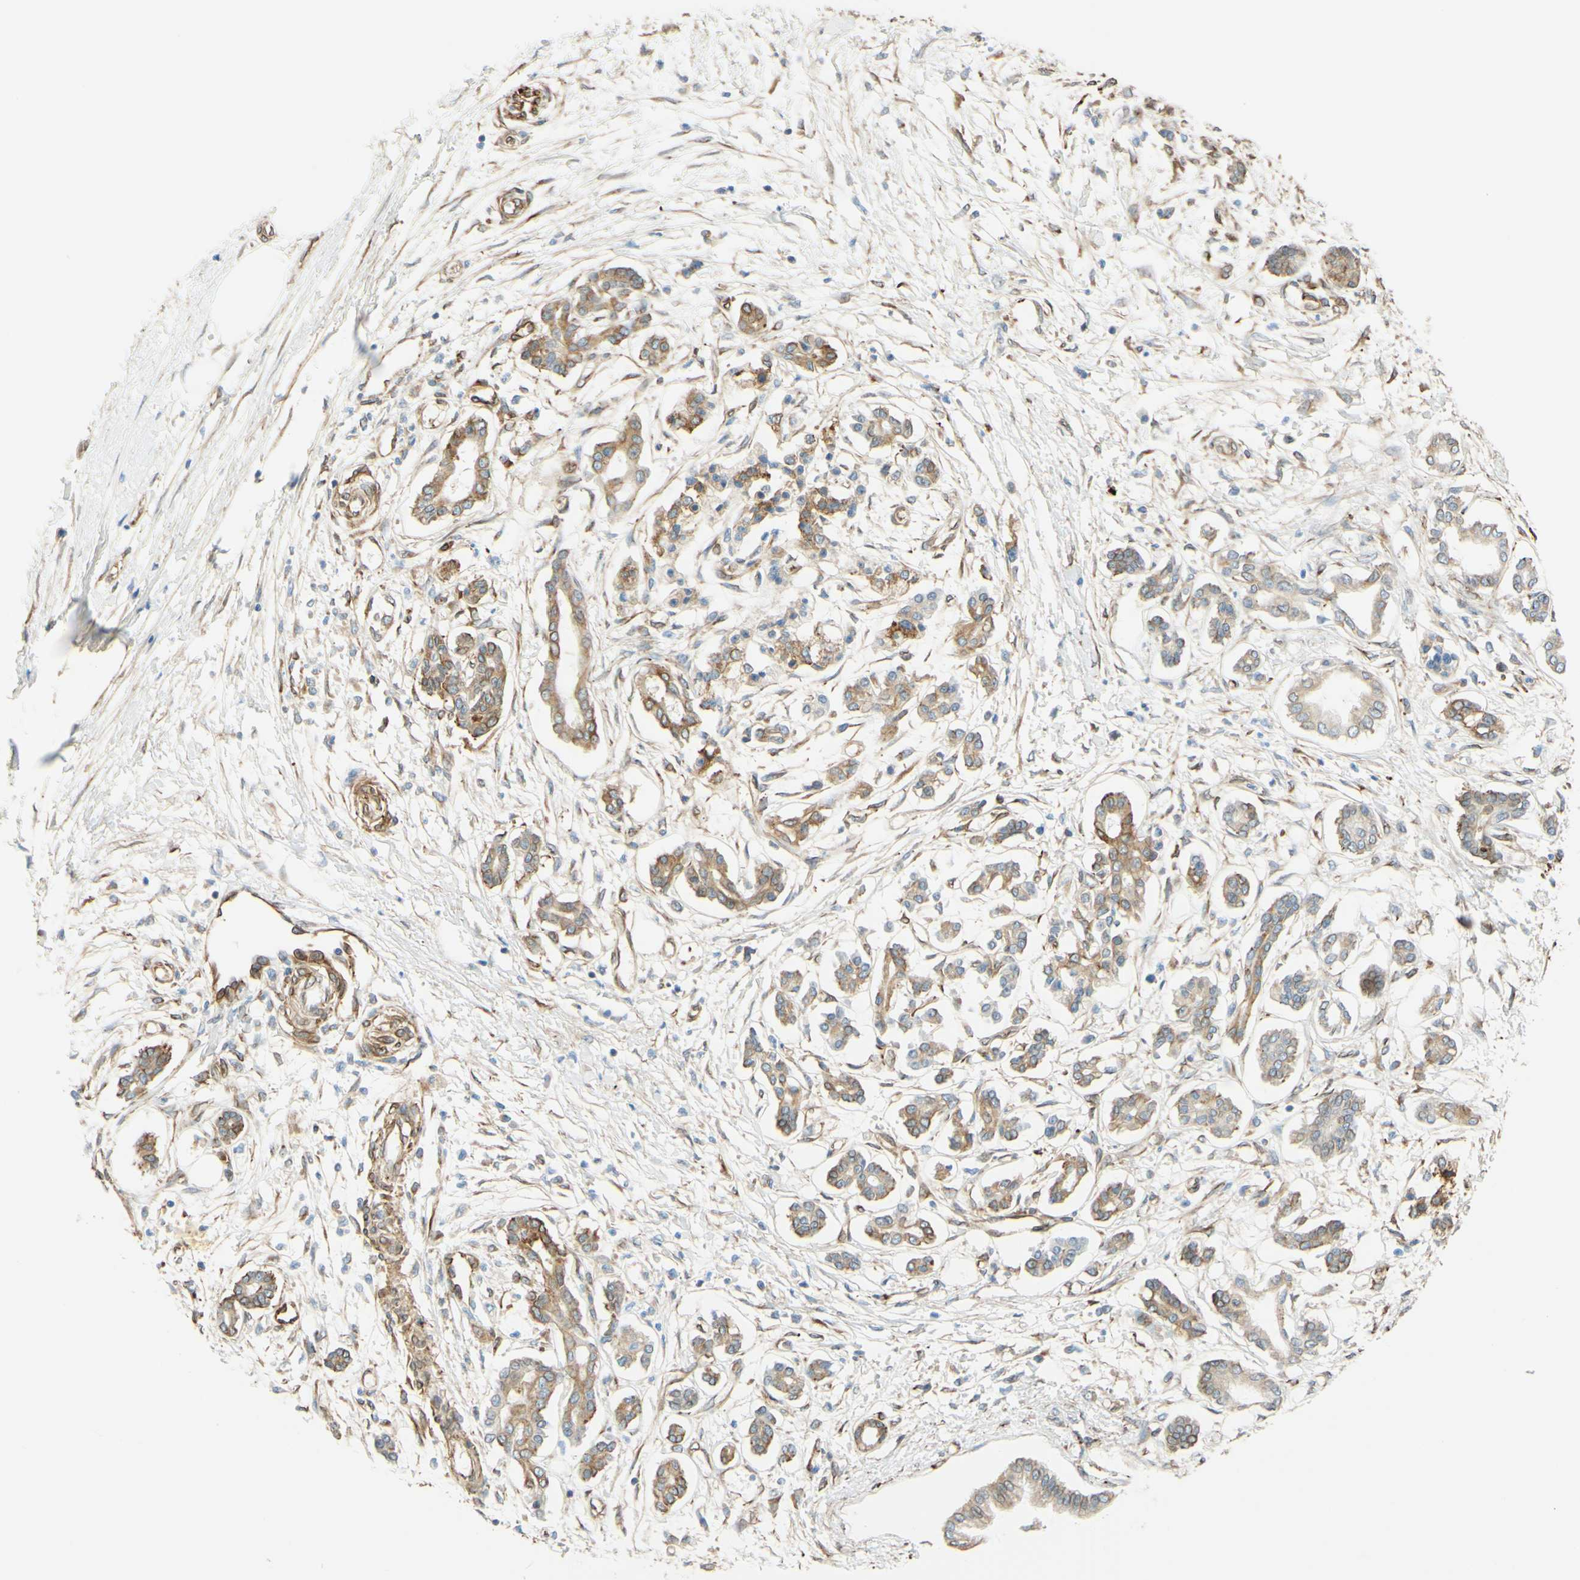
{"staining": {"intensity": "weak", "quantity": "25%-75%", "location": "cytoplasmic/membranous"}, "tissue": "pancreatic cancer", "cell_type": "Tumor cells", "image_type": "cancer", "snomed": [{"axis": "morphology", "description": "Adenocarcinoma, NOS"}, {"axis": "topography", "description": "Pancreas"}], "caption": "An image showing weak cytoplasmic/membranous expression in approximately 25%-75% of tumor cells in pancreatic cancer (adenocarcinoma), as visualized by brown immunohistochemical staining.", "gene": "ENDOD1", "patient": {"sex": "male", "age": 56}}